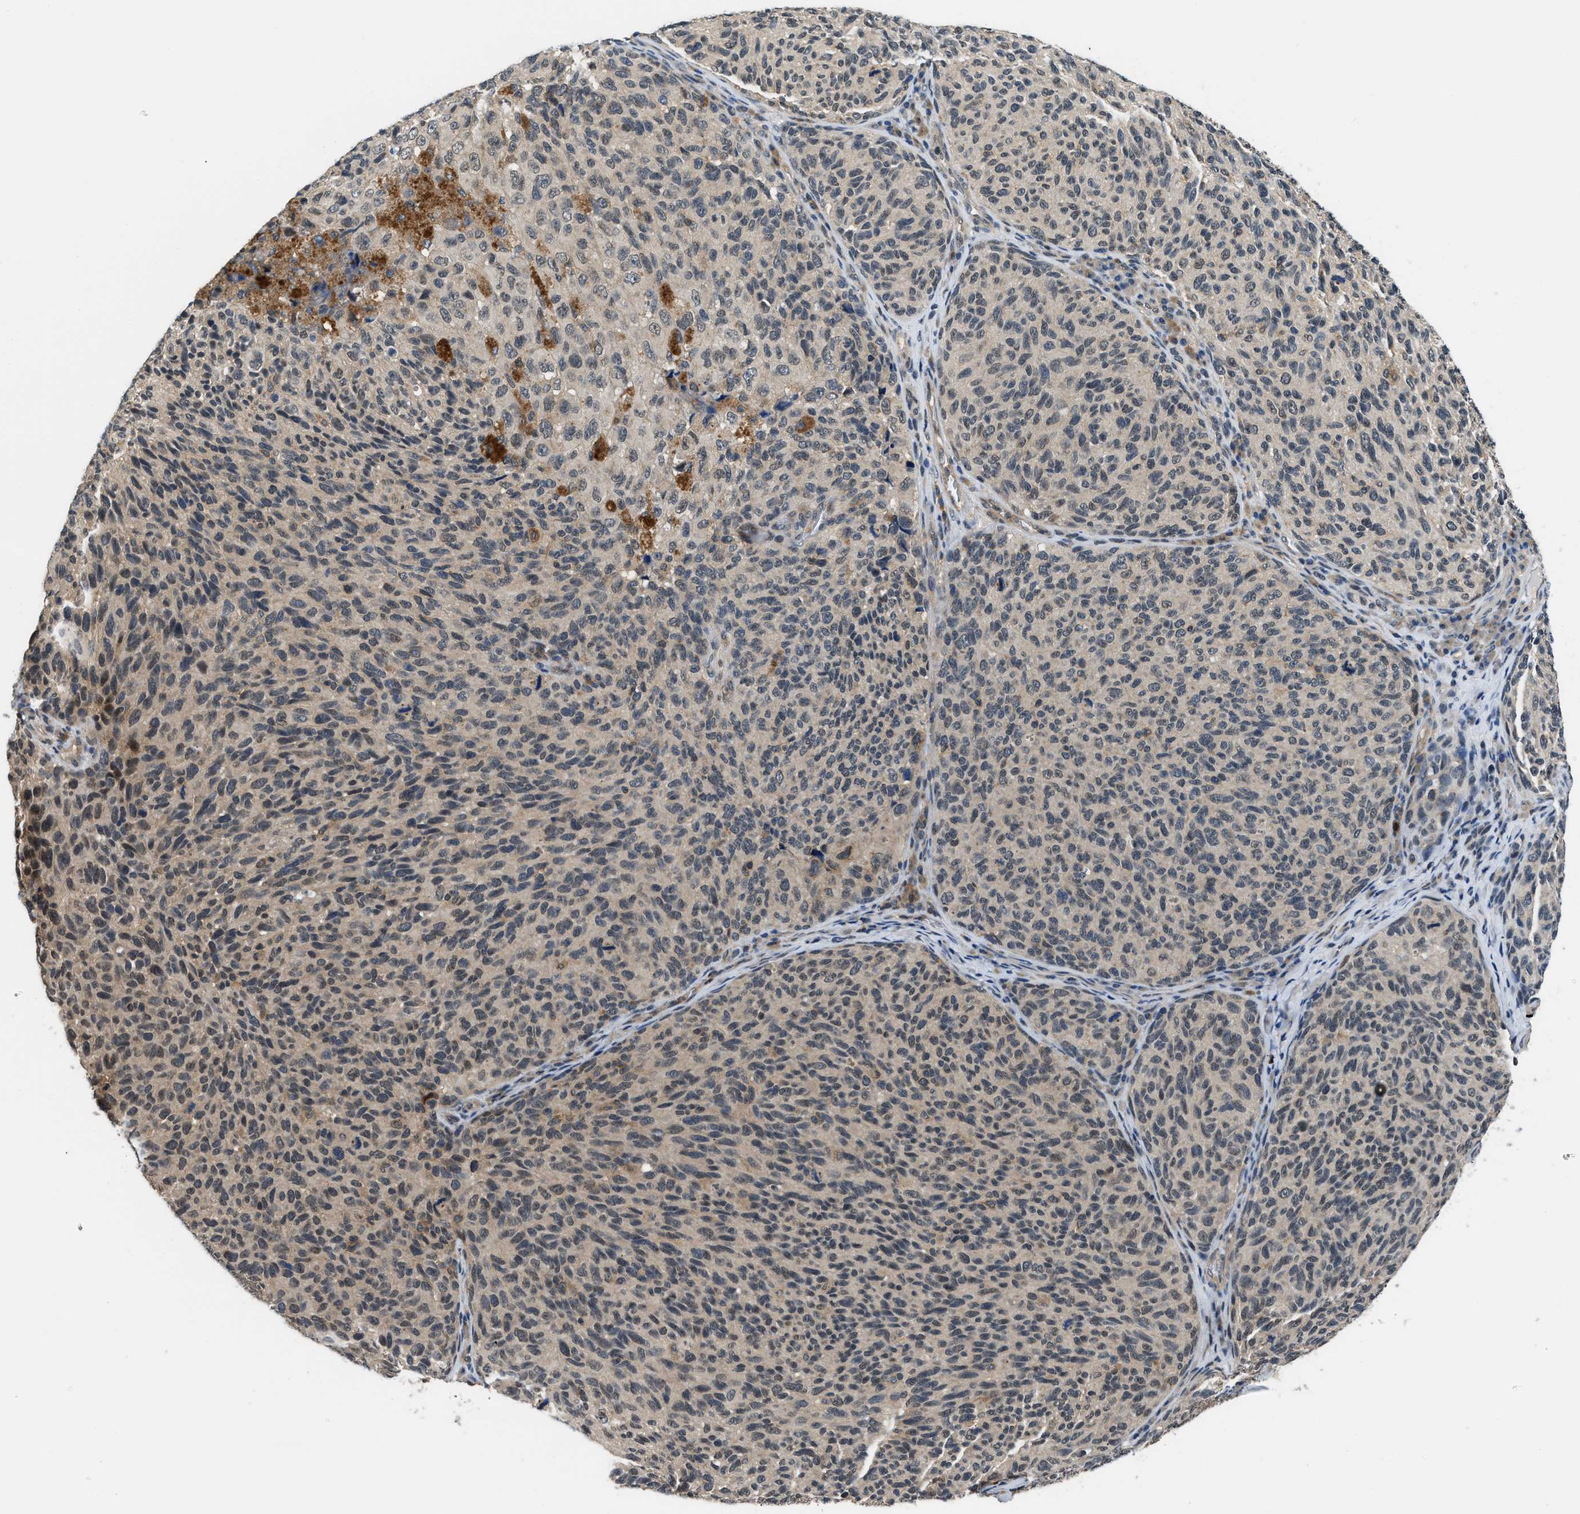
{"staining": {"intensity": "moderate", "quantity": ">75%", "location": "cytoplasmic/membranous,nuclear"}, "tissue": "melanoma", "cell_type": "Tumor cells", "image_type": "cancer", "snomed": [{"axis": "morphology", "description": "Malignant melanoma, NOS"}, {"axis": "topography", "description": "Skin"}], "caption": "An image of human malignant melanoma stained for a protein reveals moderate cytoplasmic/membranous and nuclear brown staining in tumor cells. (Stains: DAB in brown, nuclei in blue, Microscopy: brightfield microscopy at high magnification).", "gene": "MTMR1", "patient": {"sex": "female", "age": 73}}